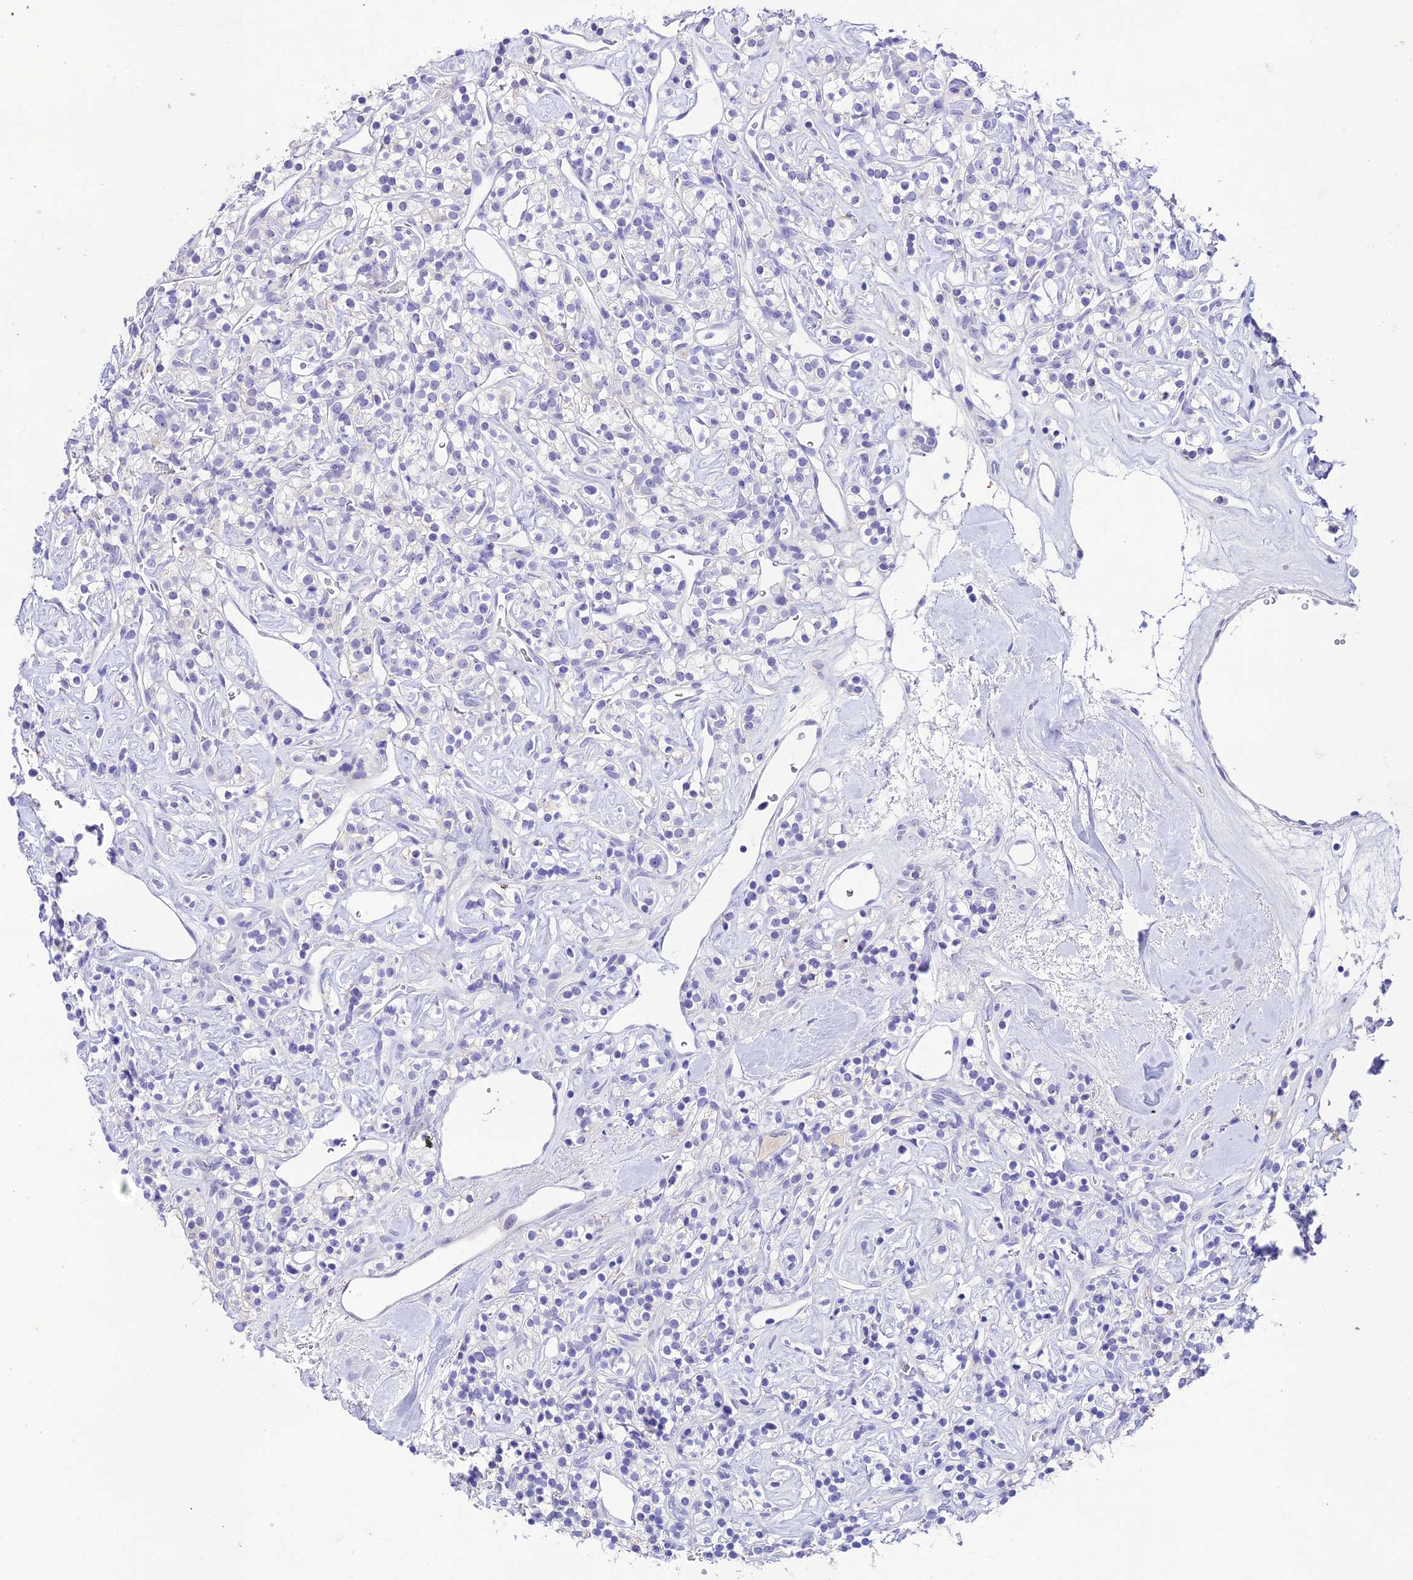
{"staining": {"intensity": "negative", "quantity": "none", "location": "none"}, "tissue": "renal cancer", "cell_type": "Tumor cells", "image_type": "cancer", "snomed": [{"axis": "morphology", "description": "Adenocarcinoma, NOS"}, {"axis": "topography", "description": "Kidney"}], "caption": "High magnification brightfield microscopy of renal cancer stained with DAB (brown) and counterstained with hematoxylin (blue): tumor cells show no significant positivity.", "gene": "NLRP6", "patient": {"sex": "male", "age": 77}}